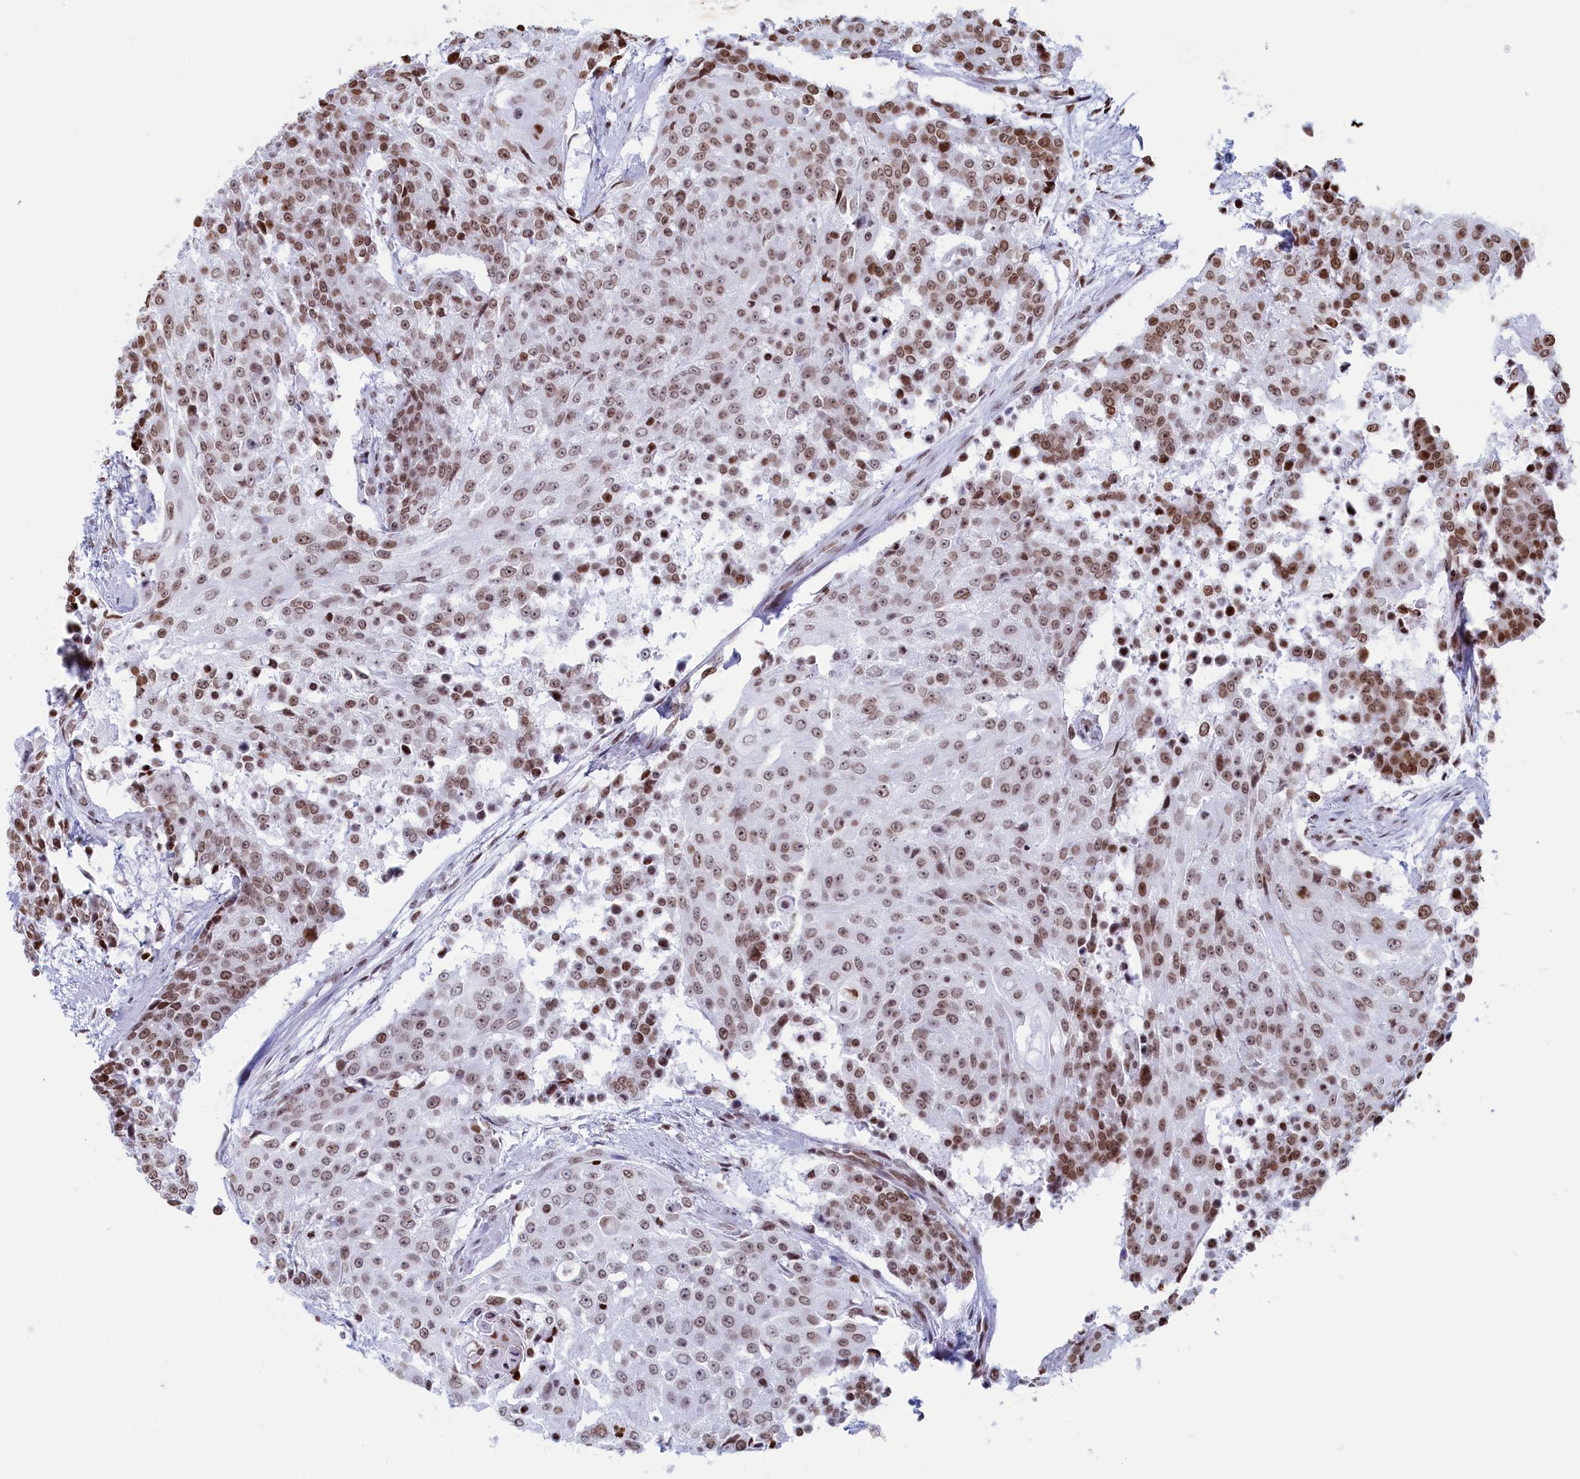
{"staining": {"intensity": "moderate", "quantity": ">75%", "location": "nuclear"}, "tissue": "urothelial cancer", "cell_type": "Tumor cells", "image_type": "cancer", "snomed": [{"axis": "morphology", "description": "Urothelial carcinoma, High grade"}, {"axis": "topography", "description": "Urinary bladder"}], "caption": "Tumor cells display medium levels of moderate nuclear expression in about >75% of cells in human urothelial cancer. The staining is performed using DAB (3,3'-diaminobenzidine) brown chromogen to label protein expression. The nuclei are counter-stained blue using hematoxylin.", "gene": "APOBEC3A", "patient": {"sex": "female", "age": 63}}